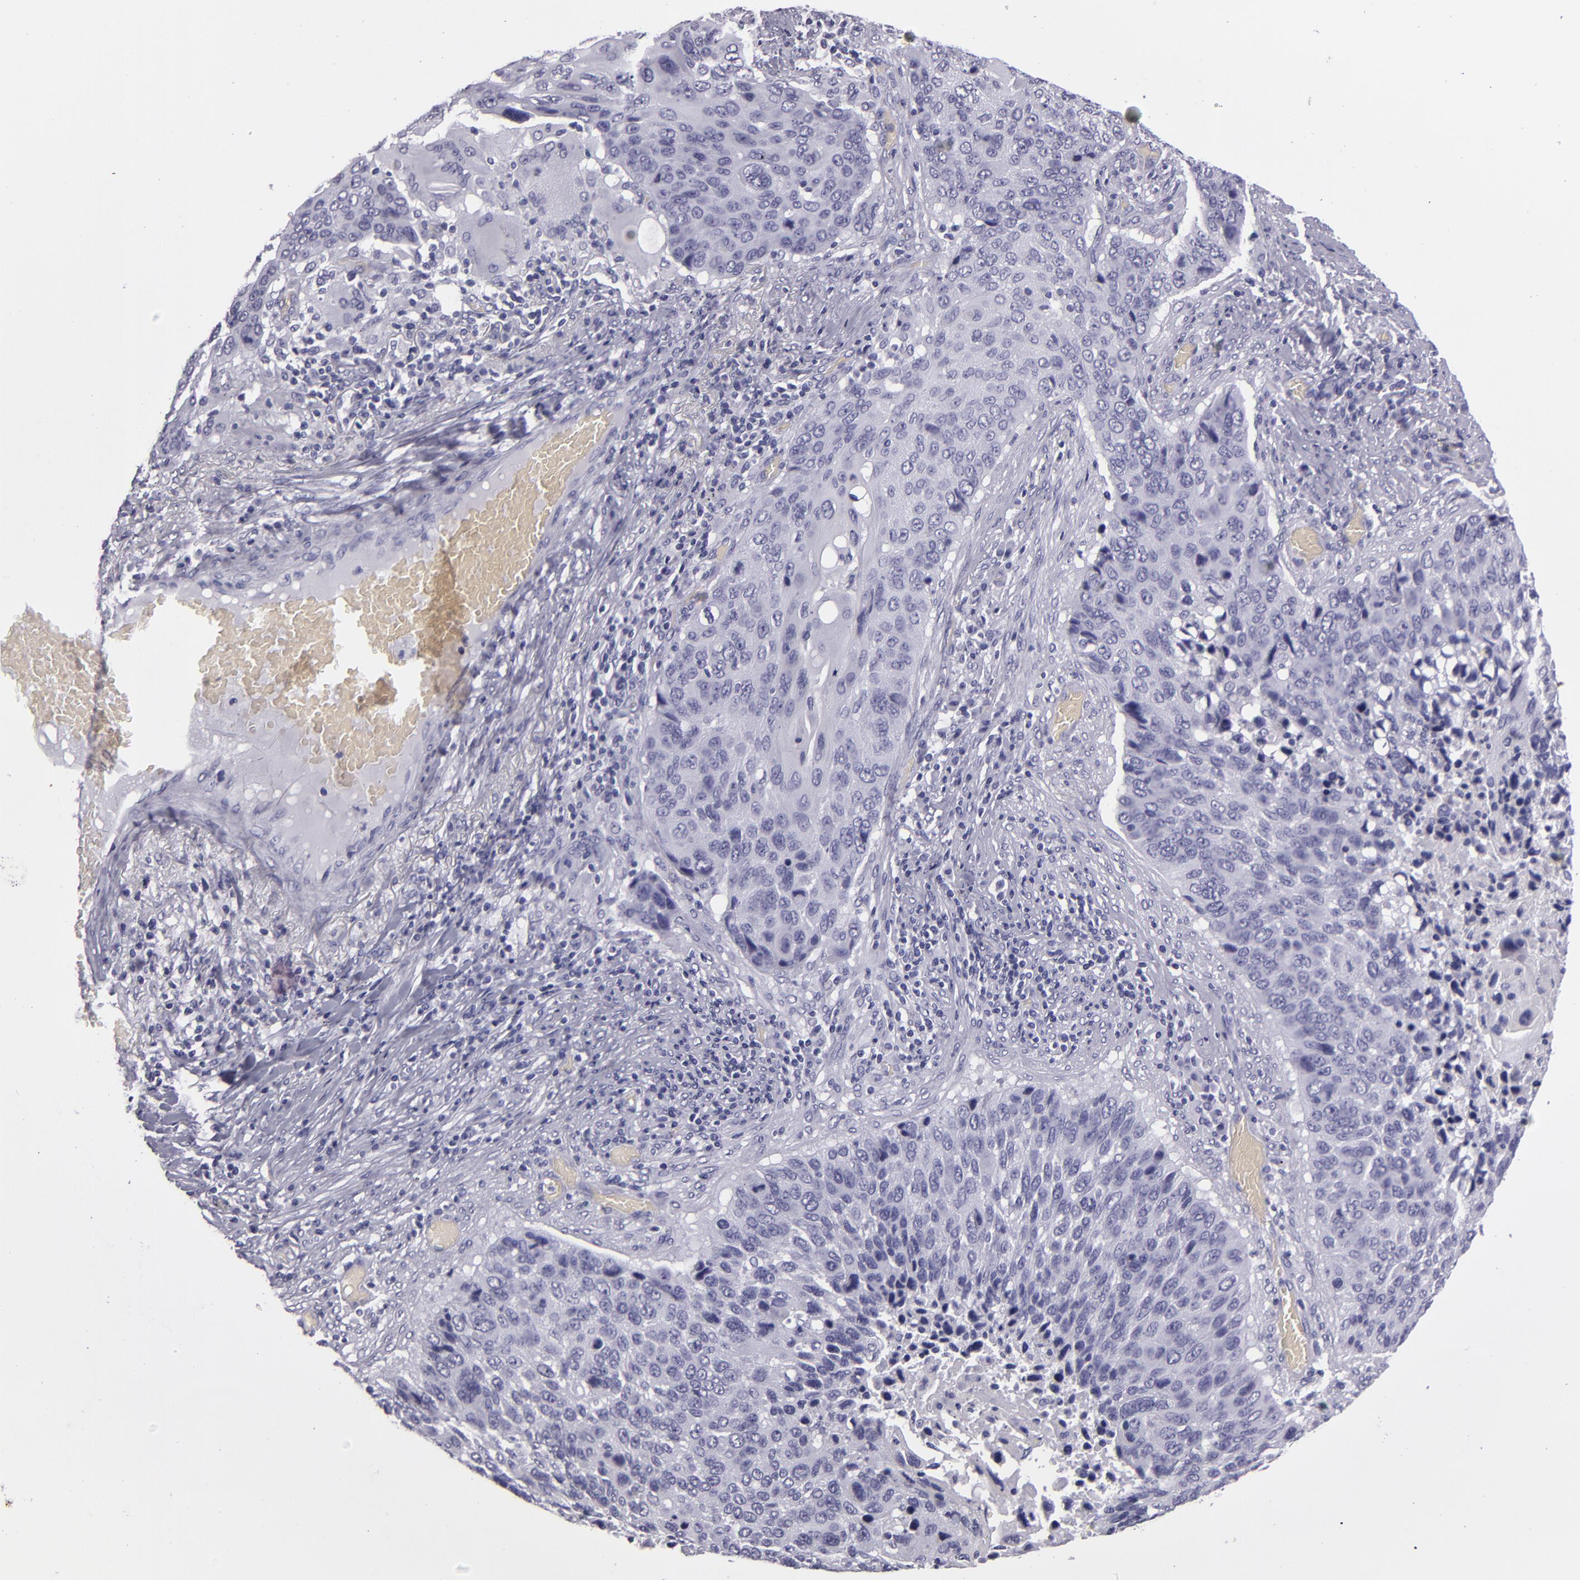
{"staining": {"intensity": "negative", "quantity": "none", "location": "none"}, "tissue": "lung cancer", "cell_type": "Tumor cells", "image_type": "cancer", "snomed": [{"axis": "morphology", "description": "Squamous cell carcinoma, NOS"}, {"axis": "topography", "description": "Lung"}], "caption": "Human squamous cell carcinoma (lung) stained for a protein using immunohistochemistry reveals no staining in tumor cells.", "gene": "CR2", "patient": {"sex": "male", "age": 68}}